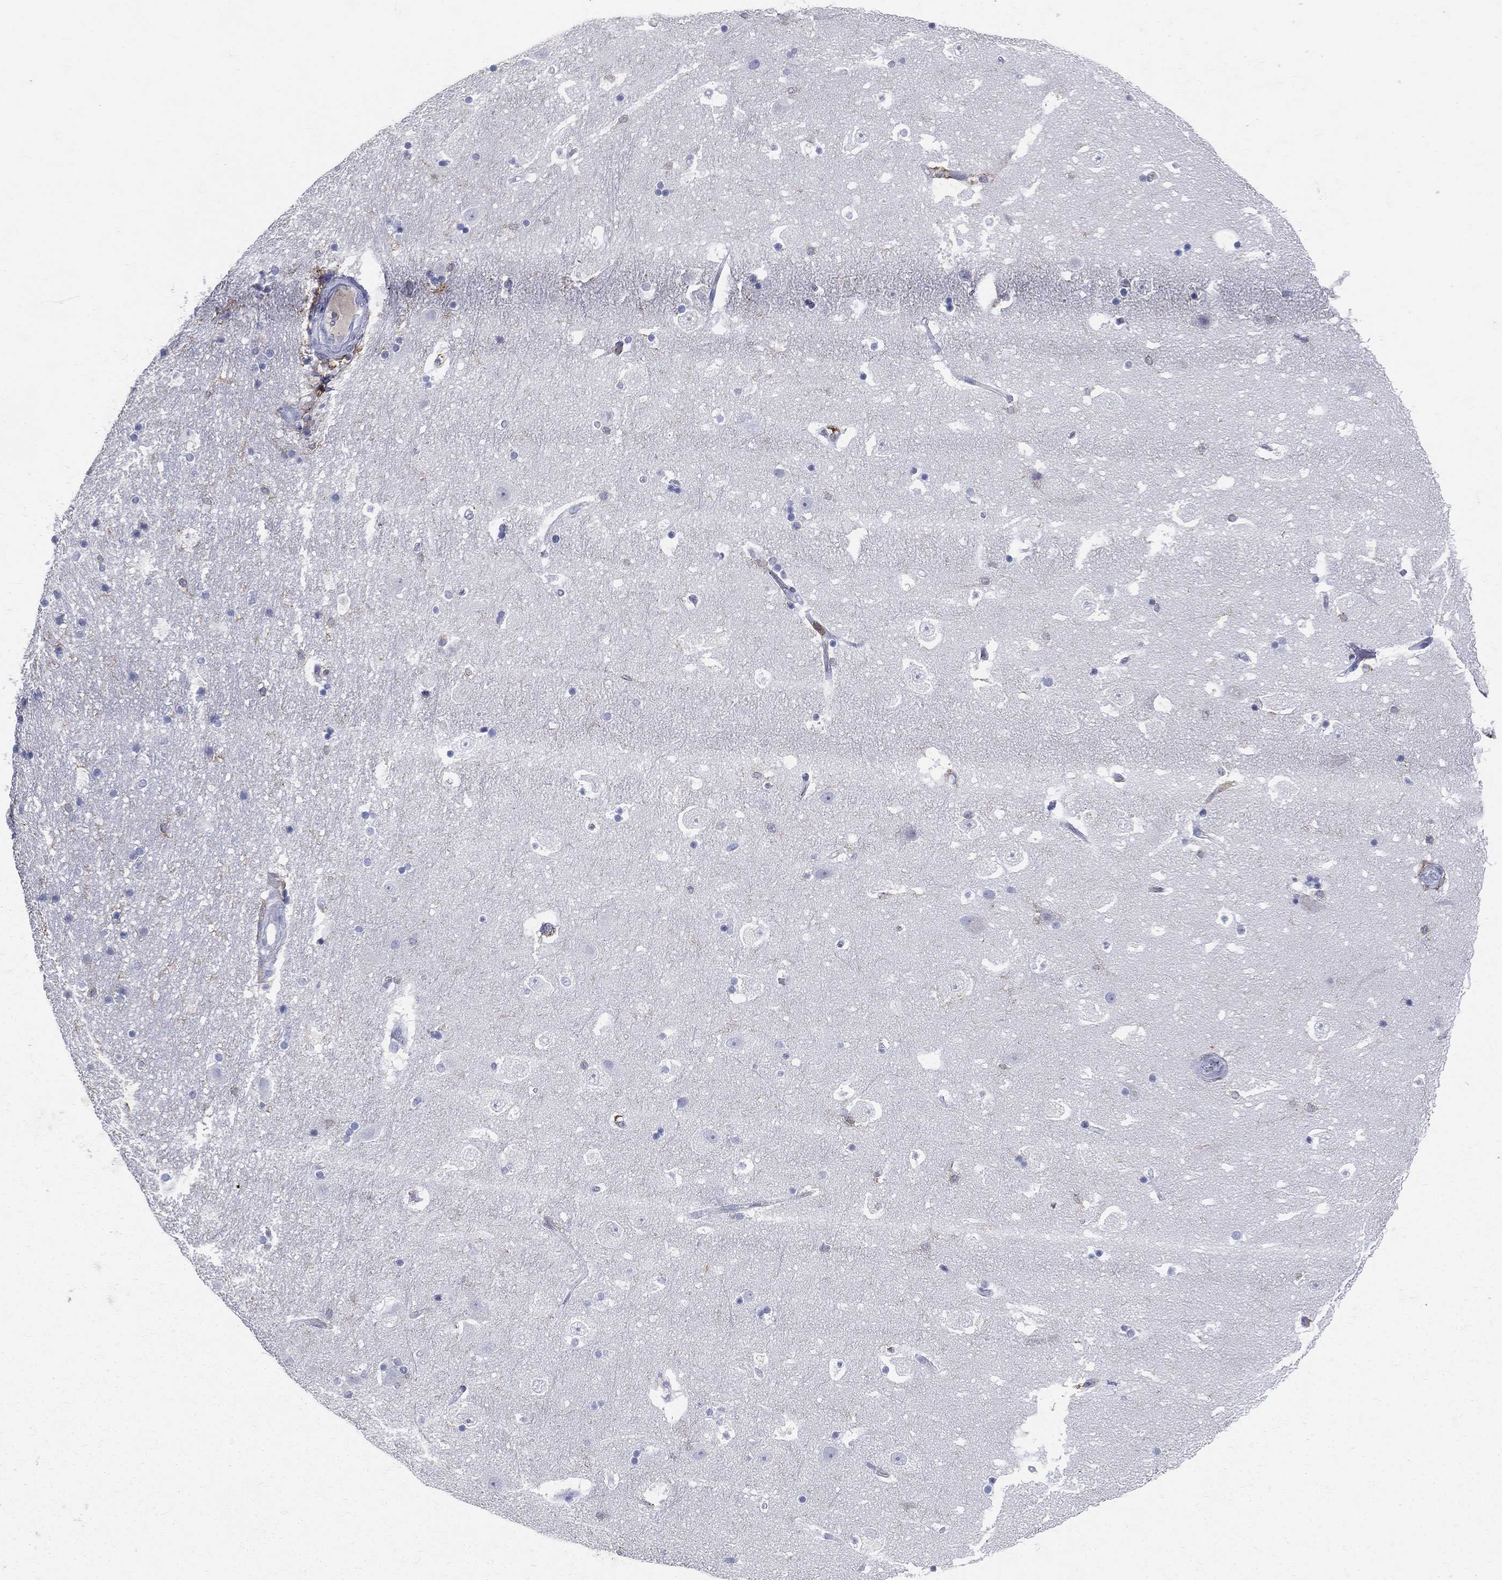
{"staining": {"intensity": "negative", "quantity": "none", "location": "none"}, "tissue": "hippocampus", "cell_type": "Glial cells", "image_type": "normal", "snomed": [{"axis": "morphology", "description": "Normal tissue, NOS"}, {"axis": "topography", "description": "Hippocampus"}], "caption": "Glial cells show no significant protein expression in unremarkable hippocampus. (DAB IHC visualized using brightfield microscopy, high magnification).", "gene": "CD33", "patient": {"sex": "male", "age": 51}}